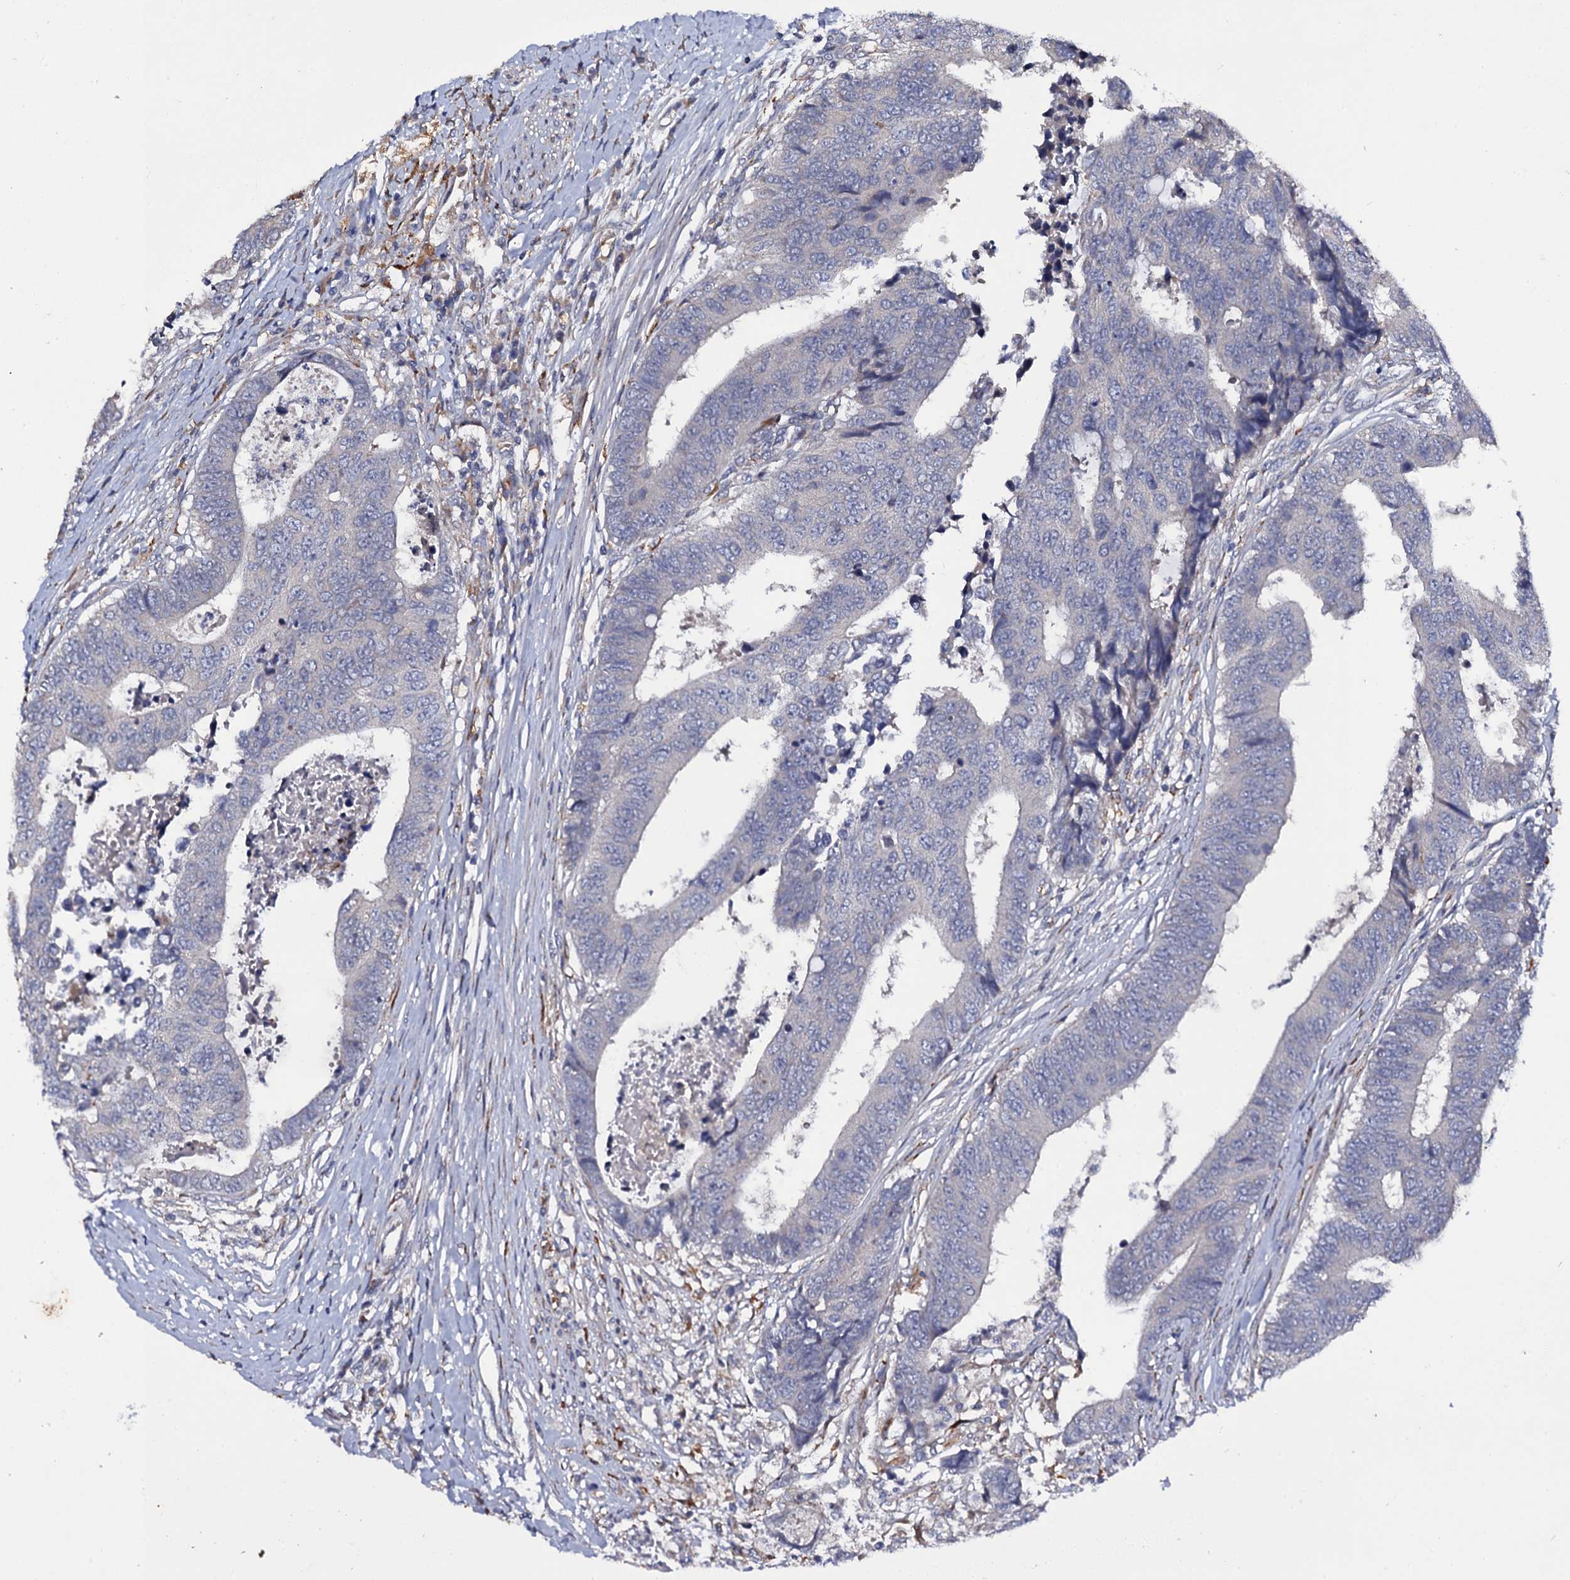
{"staining": {"intensity": "negative", "quantity": "none", "location": "none"}, "tissue": "colorectal cancer", "cell_type": "Tumor cells", "image_type": "cancer", "snomed": [{"axis": "morphology", "description": "Adenocarcinoma, NOS"}, {"axis": "topography", "description": "Rectum"}], "caption": "Photomicrograph shows no significant protein positivity in tumor cells of colorectal adenocarcinoma.", "gene": "LRRC28", "patient": {"sex": "male", "age": 84}}